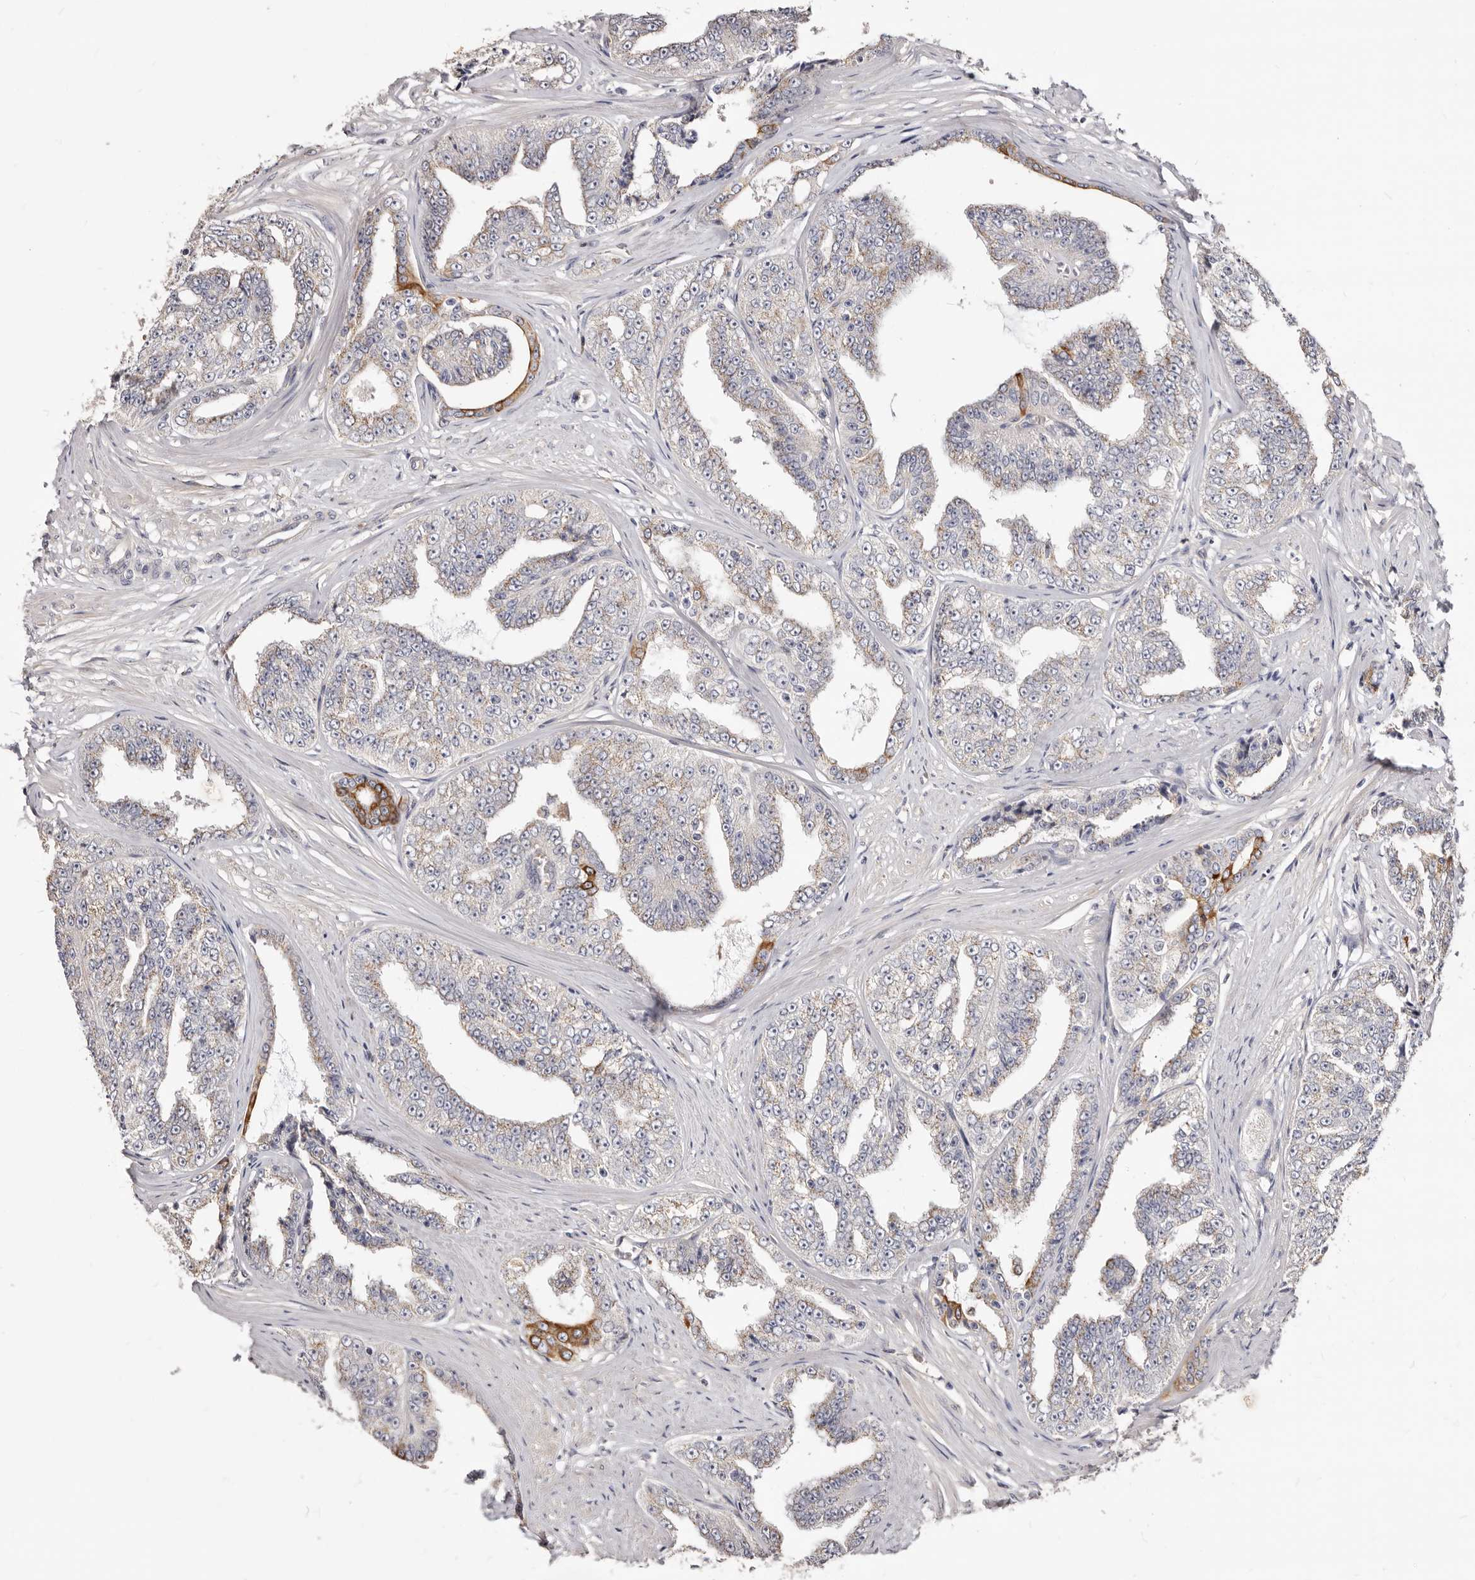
{"staining": {"intensity": "moderate", "quantity": "<25%", "location": "cytoplasmic/membranous"}, "tissue": "prostate cancer", "cell_type": "Tumor cells", "image_type": "cancer", "snomed": [{"axis": "morphology", "description": "Adenocarcinoma, High grade"}, {"axis": "topography", "description": "Prostate"}], "caption": "Approximately <25% of tumor cells in human prostate cancer (adenocarcinoma (high-grade)) reveal moderate cytoplasmic/membranous protein staining as visualized by brown immunohistochemical staining.", "gene": "LRRC25", "patient": {"sex": "male", "age": 71}}